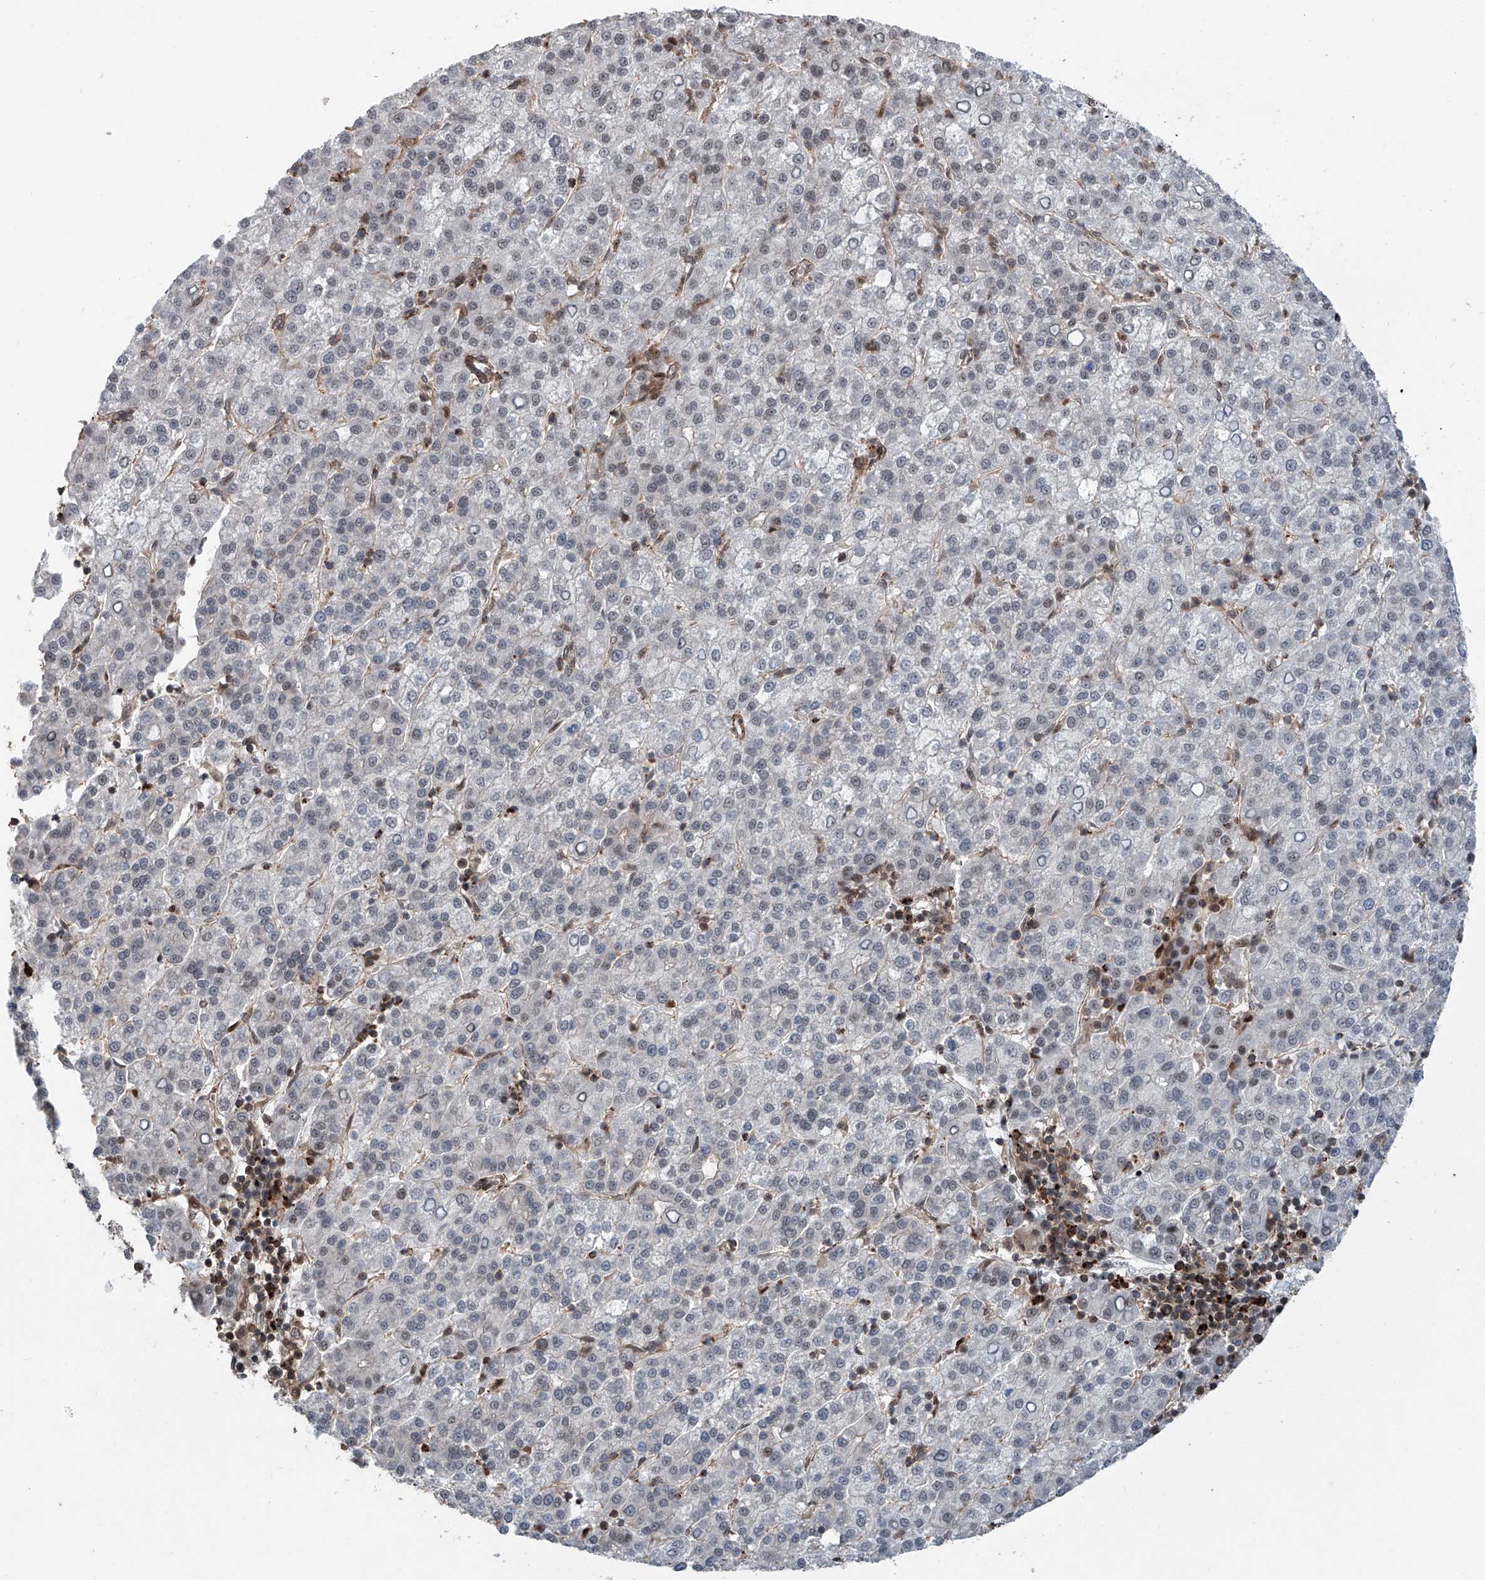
{"staining": {"intensity": "negative", "quantity": "none", "location": "none"}, "tissue": "liver cancer", "cell_type": "Tumor cells", "image_type": "cancer", "snomed": [{"axis": "morphology", "description": "Carcinoma, Hepatocellular, NOS"}, {"axis": "topography", "description": "Liver"}], "caption": "Liver cancer was stained to show a protein in brown. There is no significant positivity in tumor cells.", "gene": "SDE2", "patient": {"sex": "female", "age": 58}}